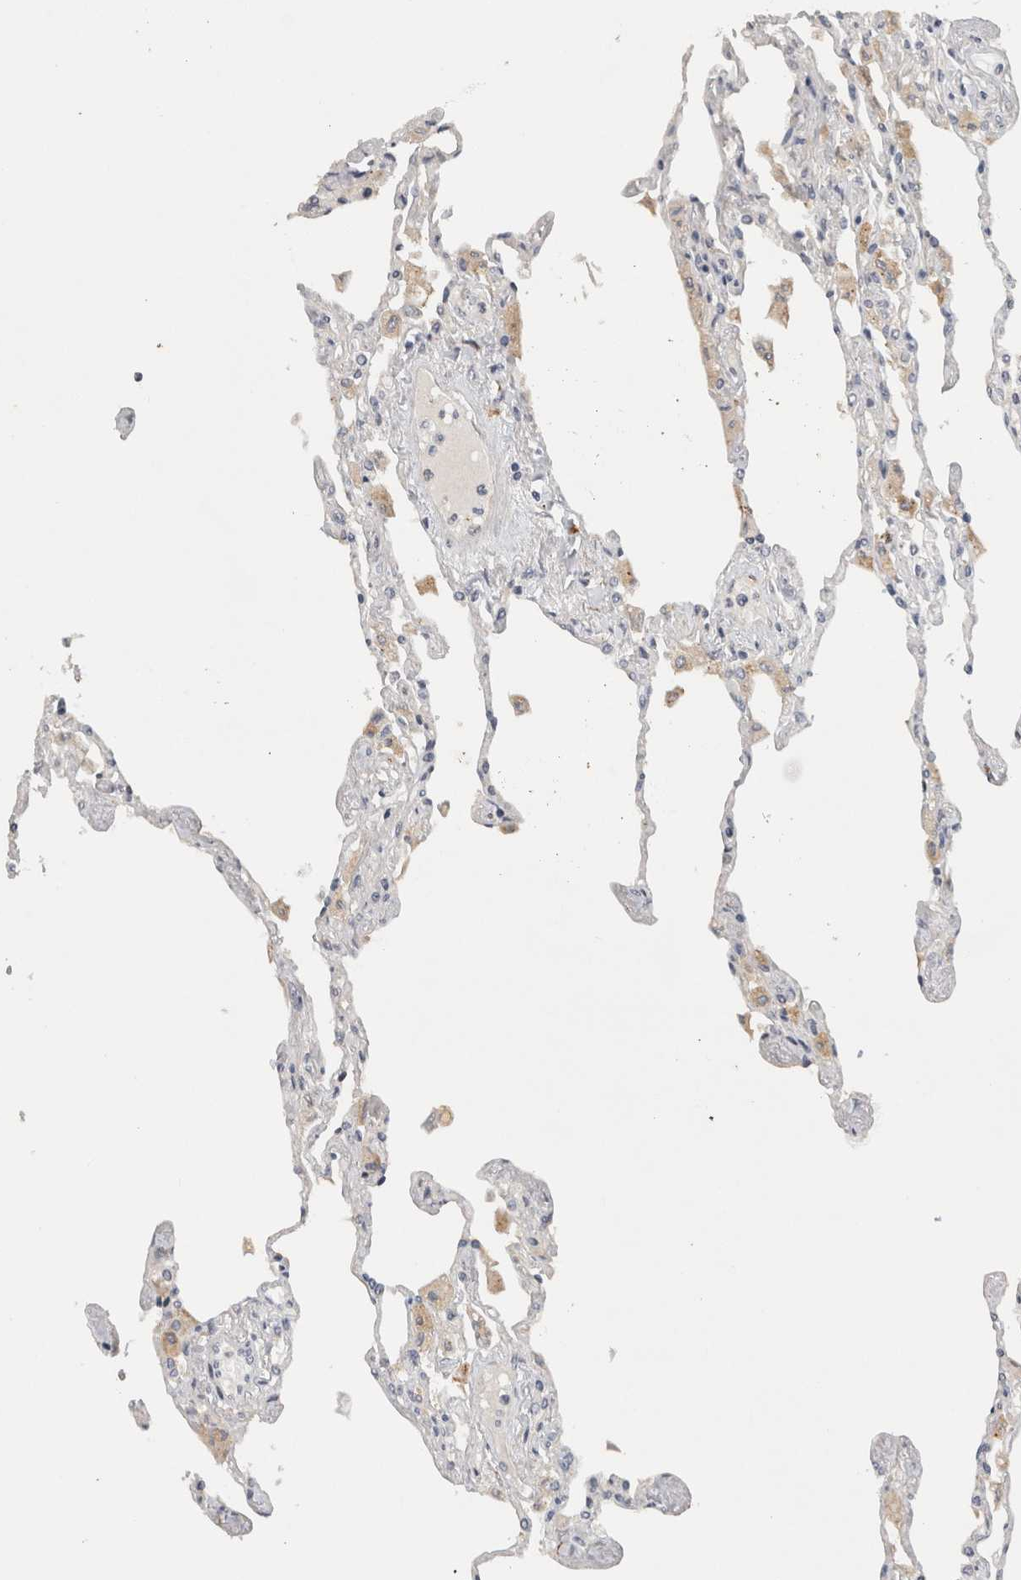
{"staining": {"intensity": "negative", "quantity": "none", "location": "none"}, "tissue": "lung", "cell_type": "Alveolar cells", "image_type": "normal", "snomed": [{"axis": "morphology", "description": "Normal tissue, NOS"}, {"axis": "topography", "description": "Bronchus"}, {"axis": "topography", "description": "Lung"}], "caption": "Immunohistochemical staining of benign human lung reveals no significant expression in alveolar cells. Brightfield microscopy of IHC stained with DAB (3,3'-diaminobenzidine) (brown) and hematoxylin (blue), captured at high magnification.", "gene": "PRXL2A", "patient": {"sex": "female", "age": 49}}